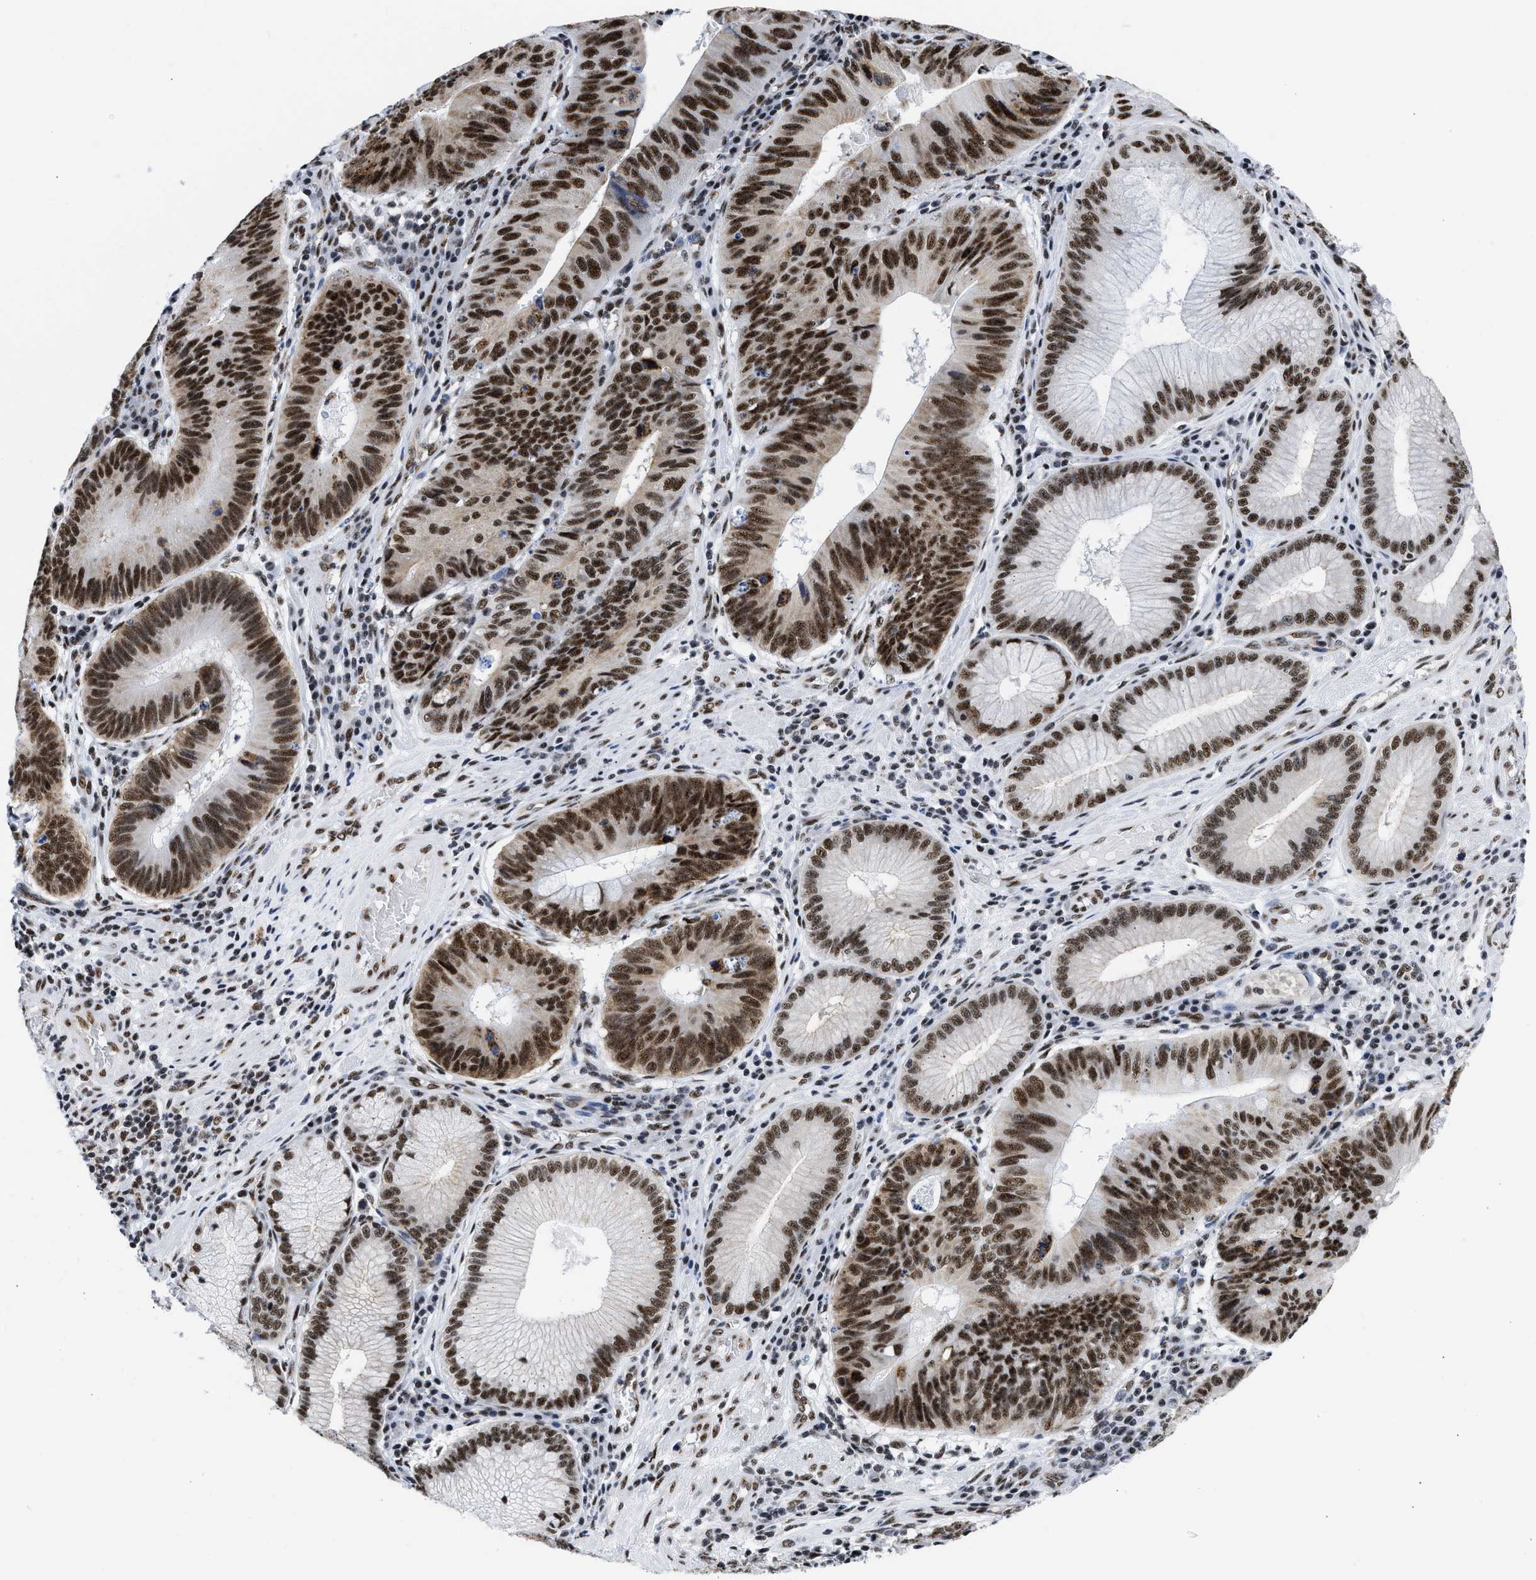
{"staining": {"intensity": "strong", "quantity": ">75%", "location": "nuclear"}, "tissue": "stomach cancer", "cell_type": "Tumor cells", "image_type": "cancer", "snomed": [{"axis": "morphology", "description": "Adenocarcinoma, NOS"}, {"axis": "topography", "description": "Stomach"}], "caption": "Stomach cancer (adenocarcinoma) stained for a protein shows strong nuclear positivity in tumor cells. (Brightfield microscopy of DAB IHC at high magnification).", "gene": "RBM8A", "patient": {"sex": "male", "age": 59}}